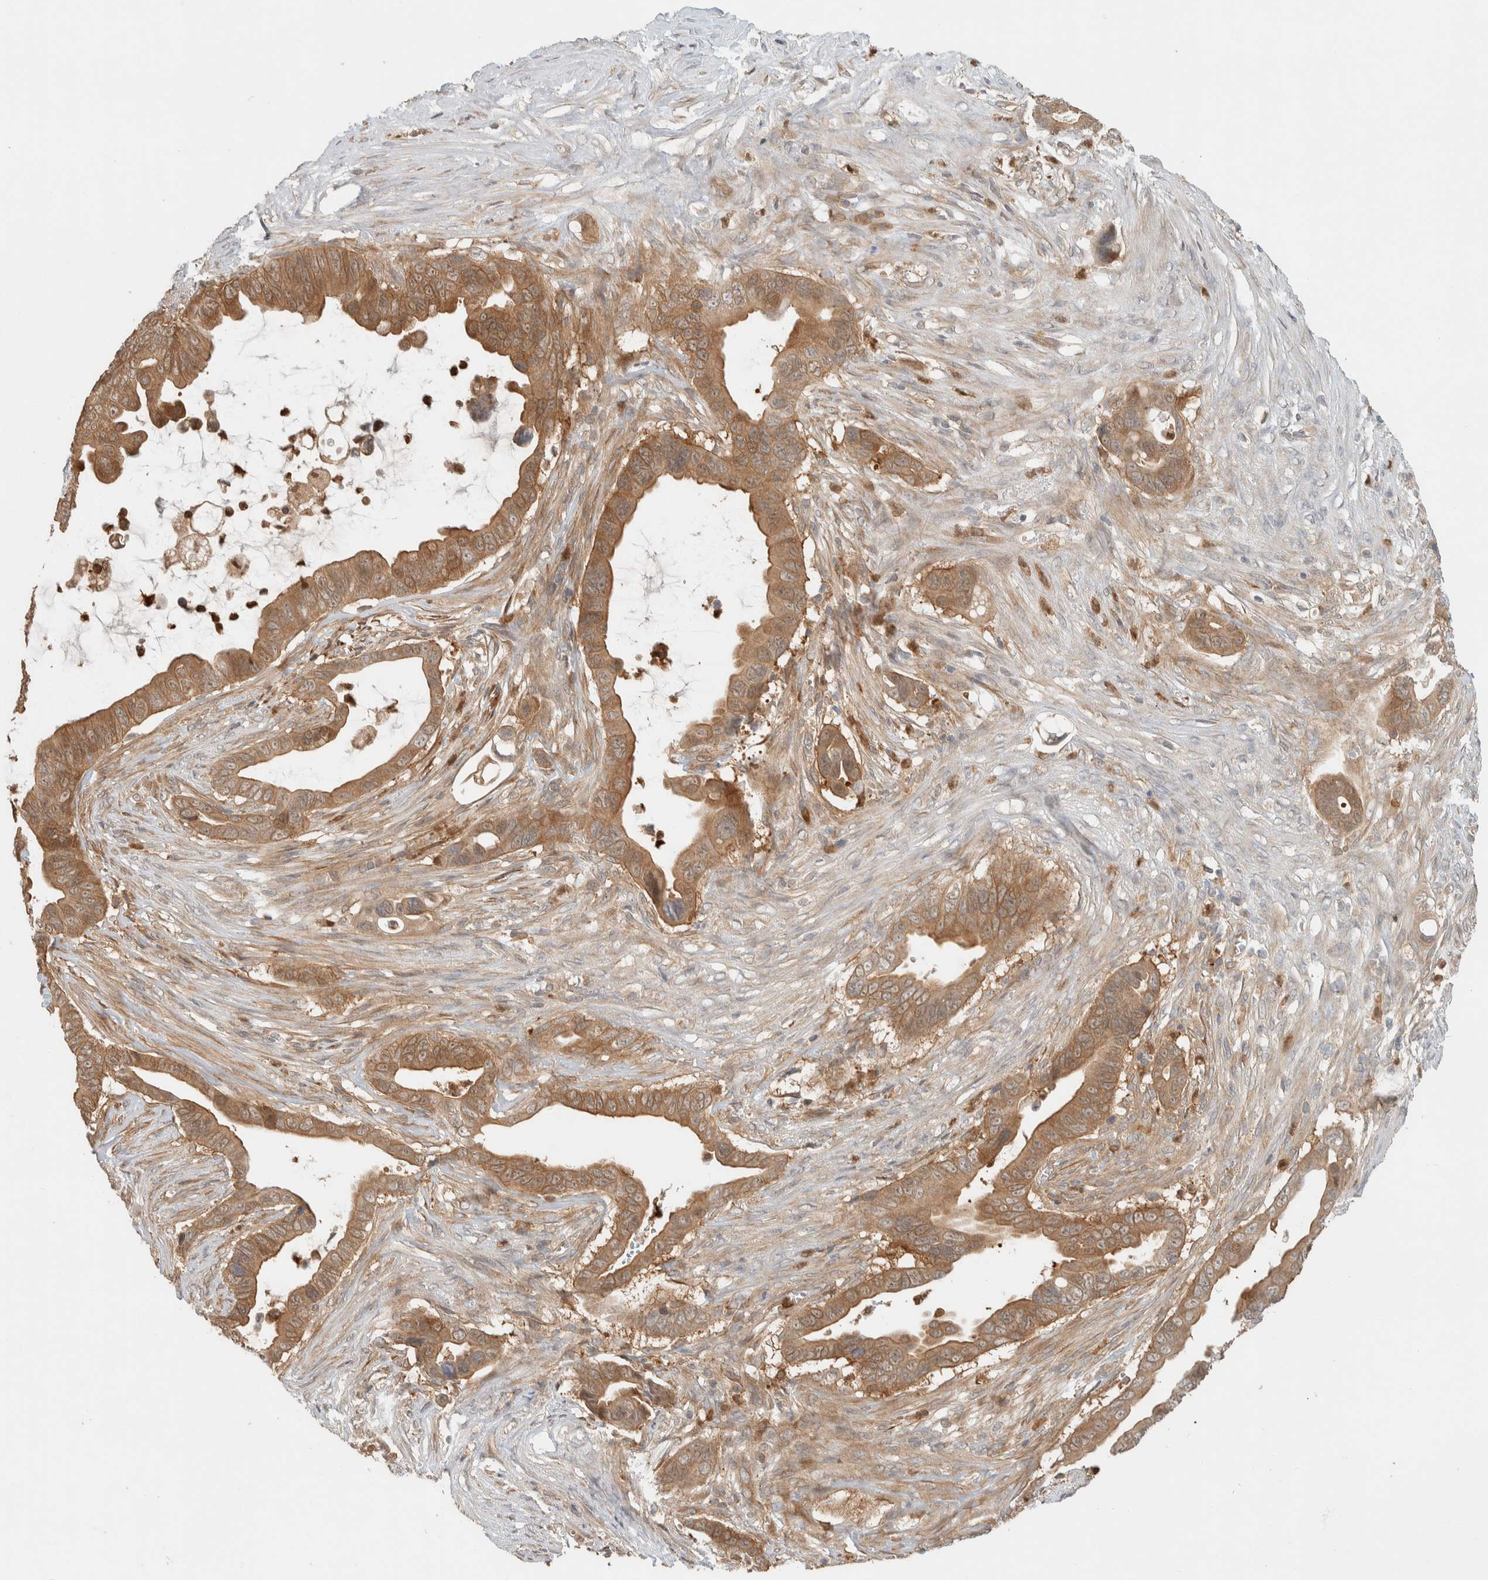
{"staining": {"intensity": "moderate", "quantity": ">75%", "location": "cytoplasmic/membranous"}, "tissue": "pancreatic cancer", "cell_type": "Tumor cells", "image_type": "cancer", "snomed": [{"axis": "morphology", "description": "Adenocarcinoma, NOS"}, {"axis": "topography", "description": "Pancreas"}], "caption": "A photomicrograph of pancreatic adenocarcinoma stained for a protein shows moderate cytoplasmic/membranous brown staining in tumor cells.", "gene": "ADSS2", "patient": {"sex": "female", "age": 72}}